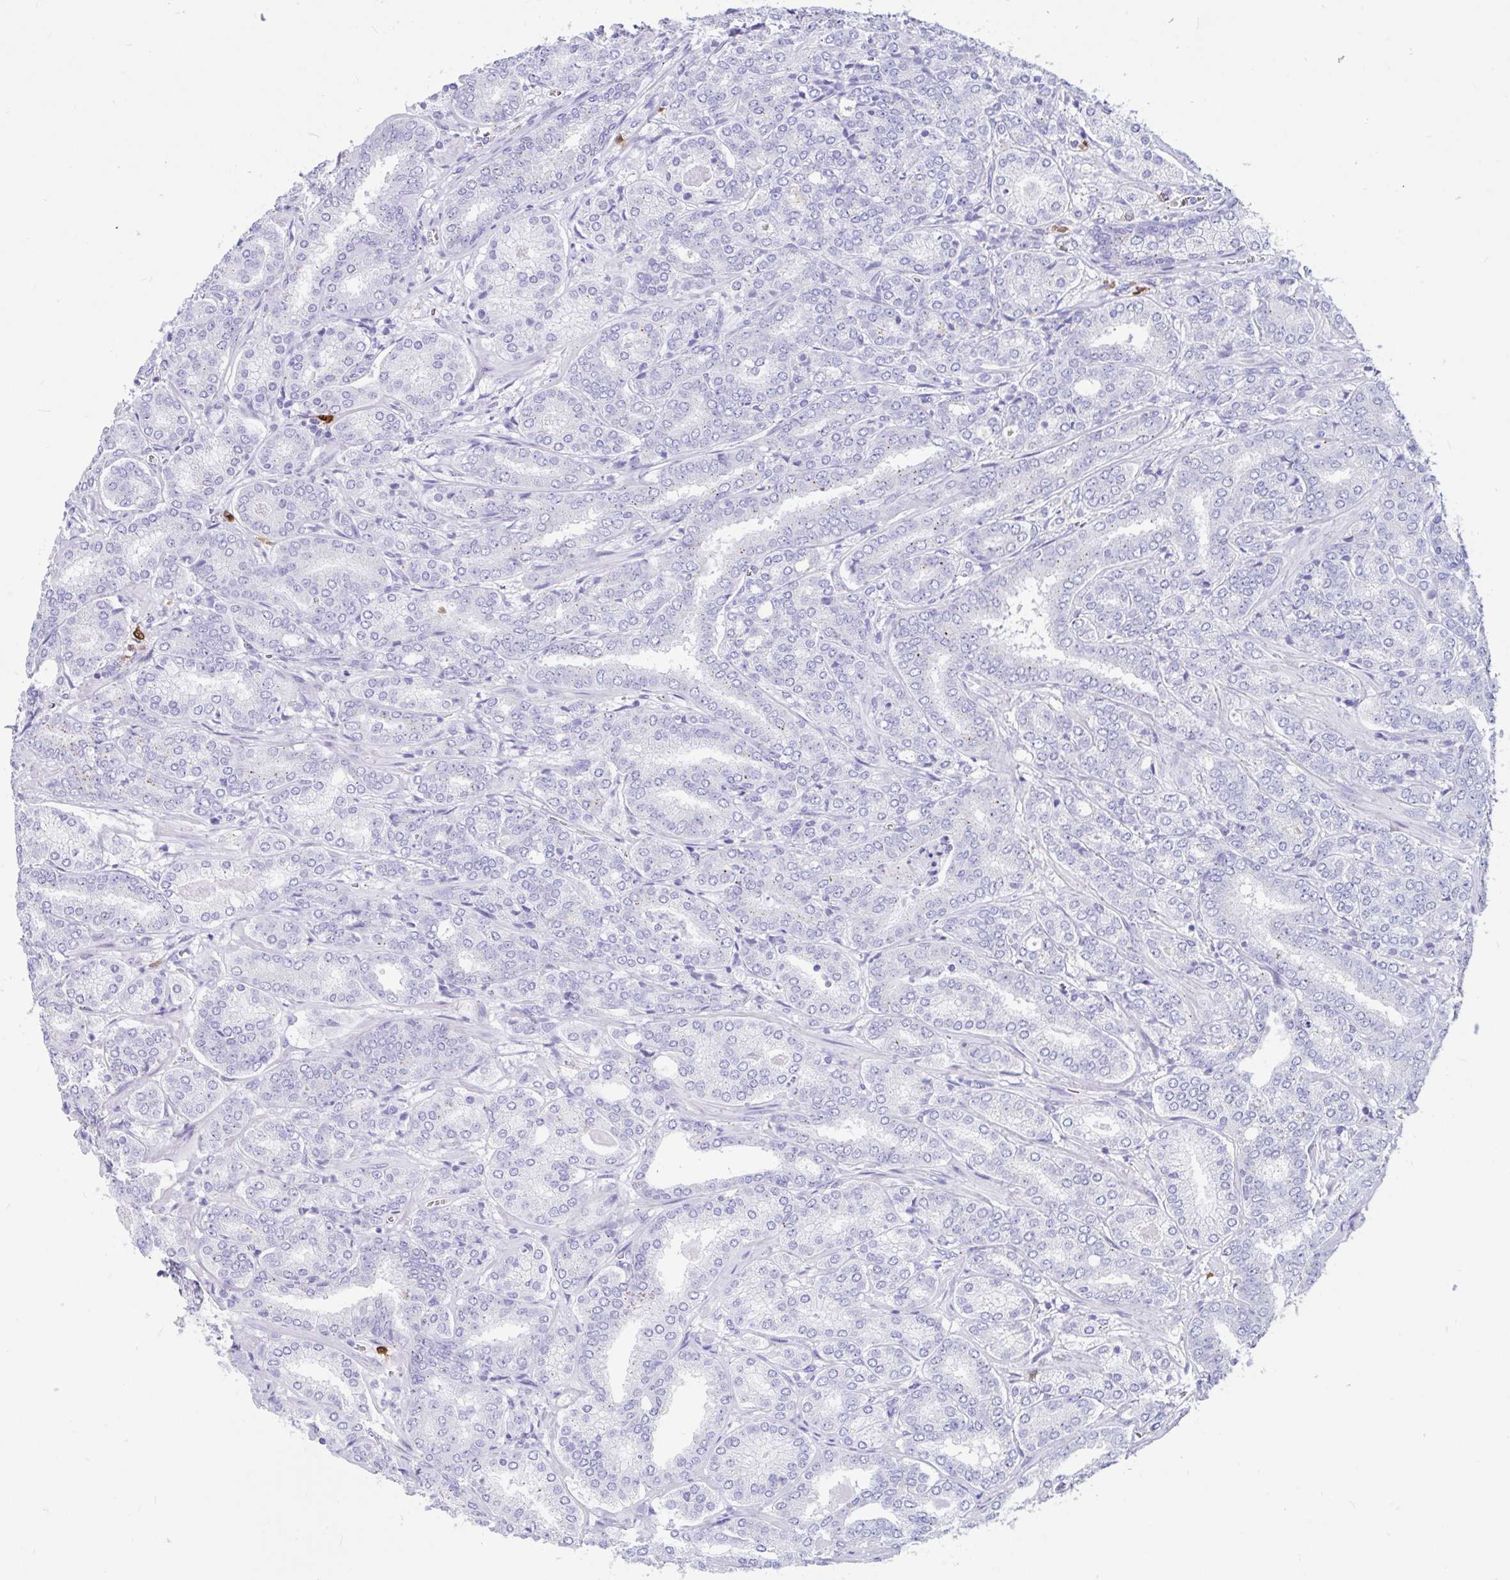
{"staining": {"intensity": "negative", "quantity": "none", "location": "none"}, "tissue": "prostate cancer", "cell_type": "Tumor cells", "image_type": "cancer", "snomed": [{"axis": "morphology", "description": "Adenocarcinoma, High grade"}, {"axis": "topography", "description": "Prostate"}], "caption": "The immunohistochemistry (IHC) micrograph has no significant positivity in tumor cells of prostate cancer tissue. The staining is performed using DAB brown chromogen with nuclei counter-stained in using hematoxylin.", "gene": "RNASE3", "patient": {"sex": "male", "age": 72}}